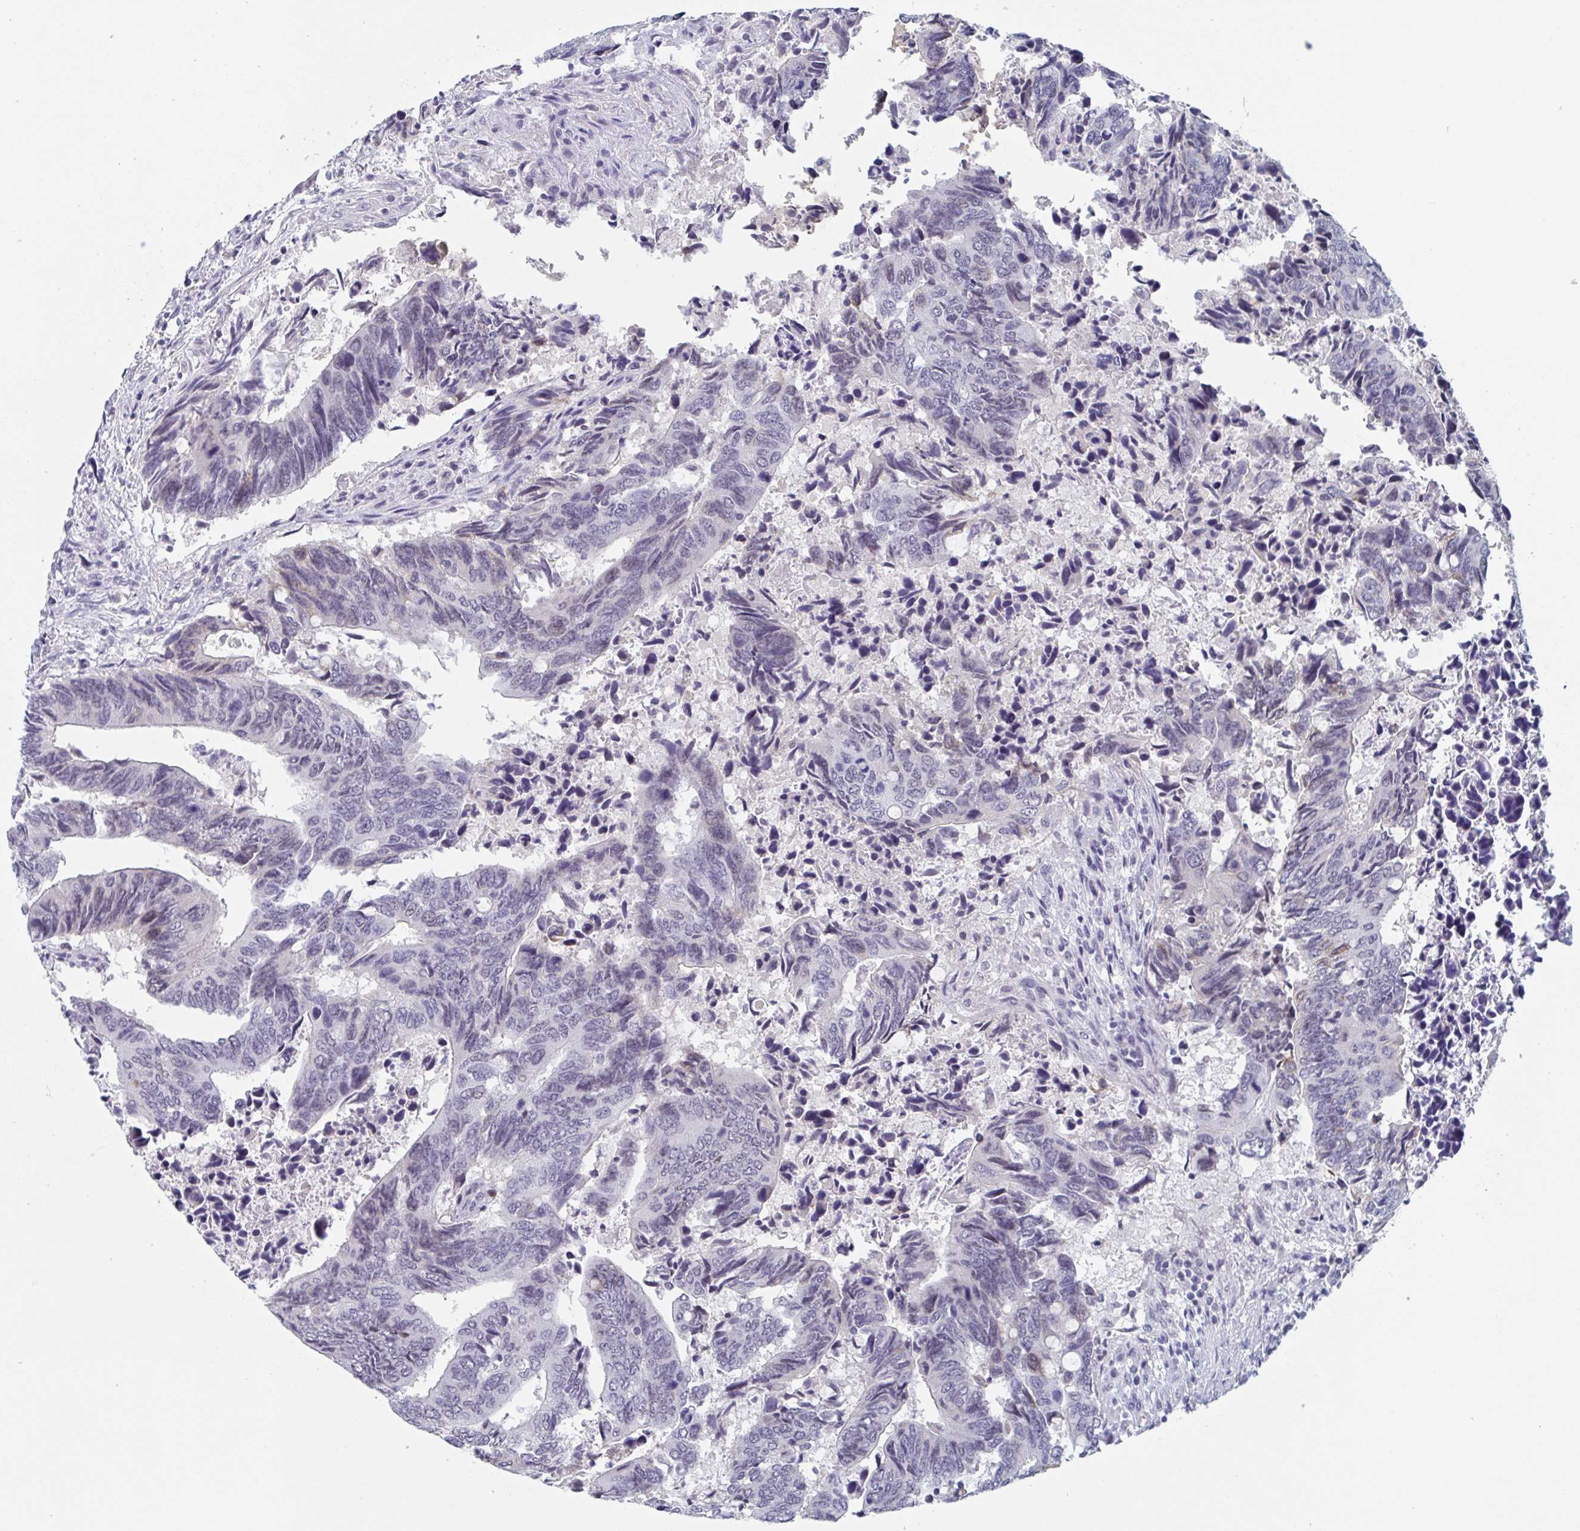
{"staining": {"intensity": "negative", "quantity": "none", "location": "none"}, "tissue": "colorectal cancer", "cell_type": "Tumor cells", "image_type": "cancer", "snomed": [{"axis": "morphology", "description": "Adenocarcinoma, NOS"}, {"axis": "topography", "description": "Colon"}], "caption": "Immunohistochemistry (IHC) photomicrograph of colorectal cancer stained for a protein (brown), which reveals no staining in tumor cells. Brightfield microscopy of immunohistochemistry (IHC) stained with DAB (3,3'-diaminobenzidine) (brown) and hematoxylin (blue), captured at high magnification.", "gene": "KDM4D", "patient": {"sex": "male", "age": 87}}